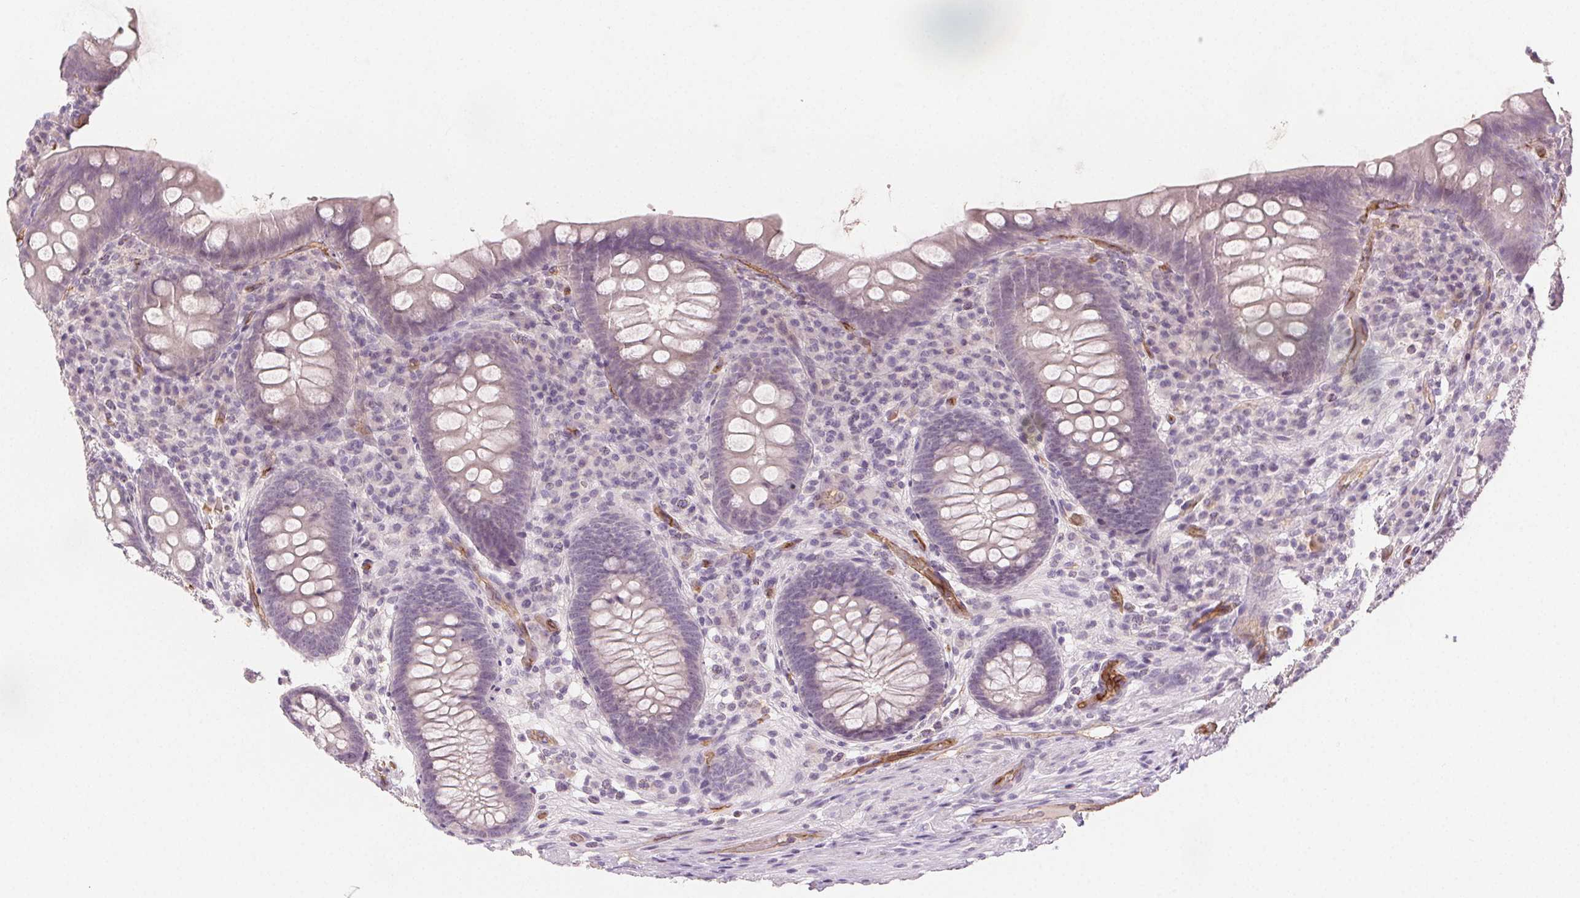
{"staining": {"intensity": "negative", "quantity": "none", "location": "none"}, "tissue": "appendix", "cell_type": "Glandular cells", "image_type": "normal", "snomed": [{"axis": "morphology", "description": "Normal tissue, NOS"}, {"axis": "topography", "description": "Appendix"}], "caption": "Appendix stained for a protein using immunohistochemistry (IHC) reveals no expression glandular cells.", "gene": "PODXL", "patient": {"sex": "male", "age": 71}}